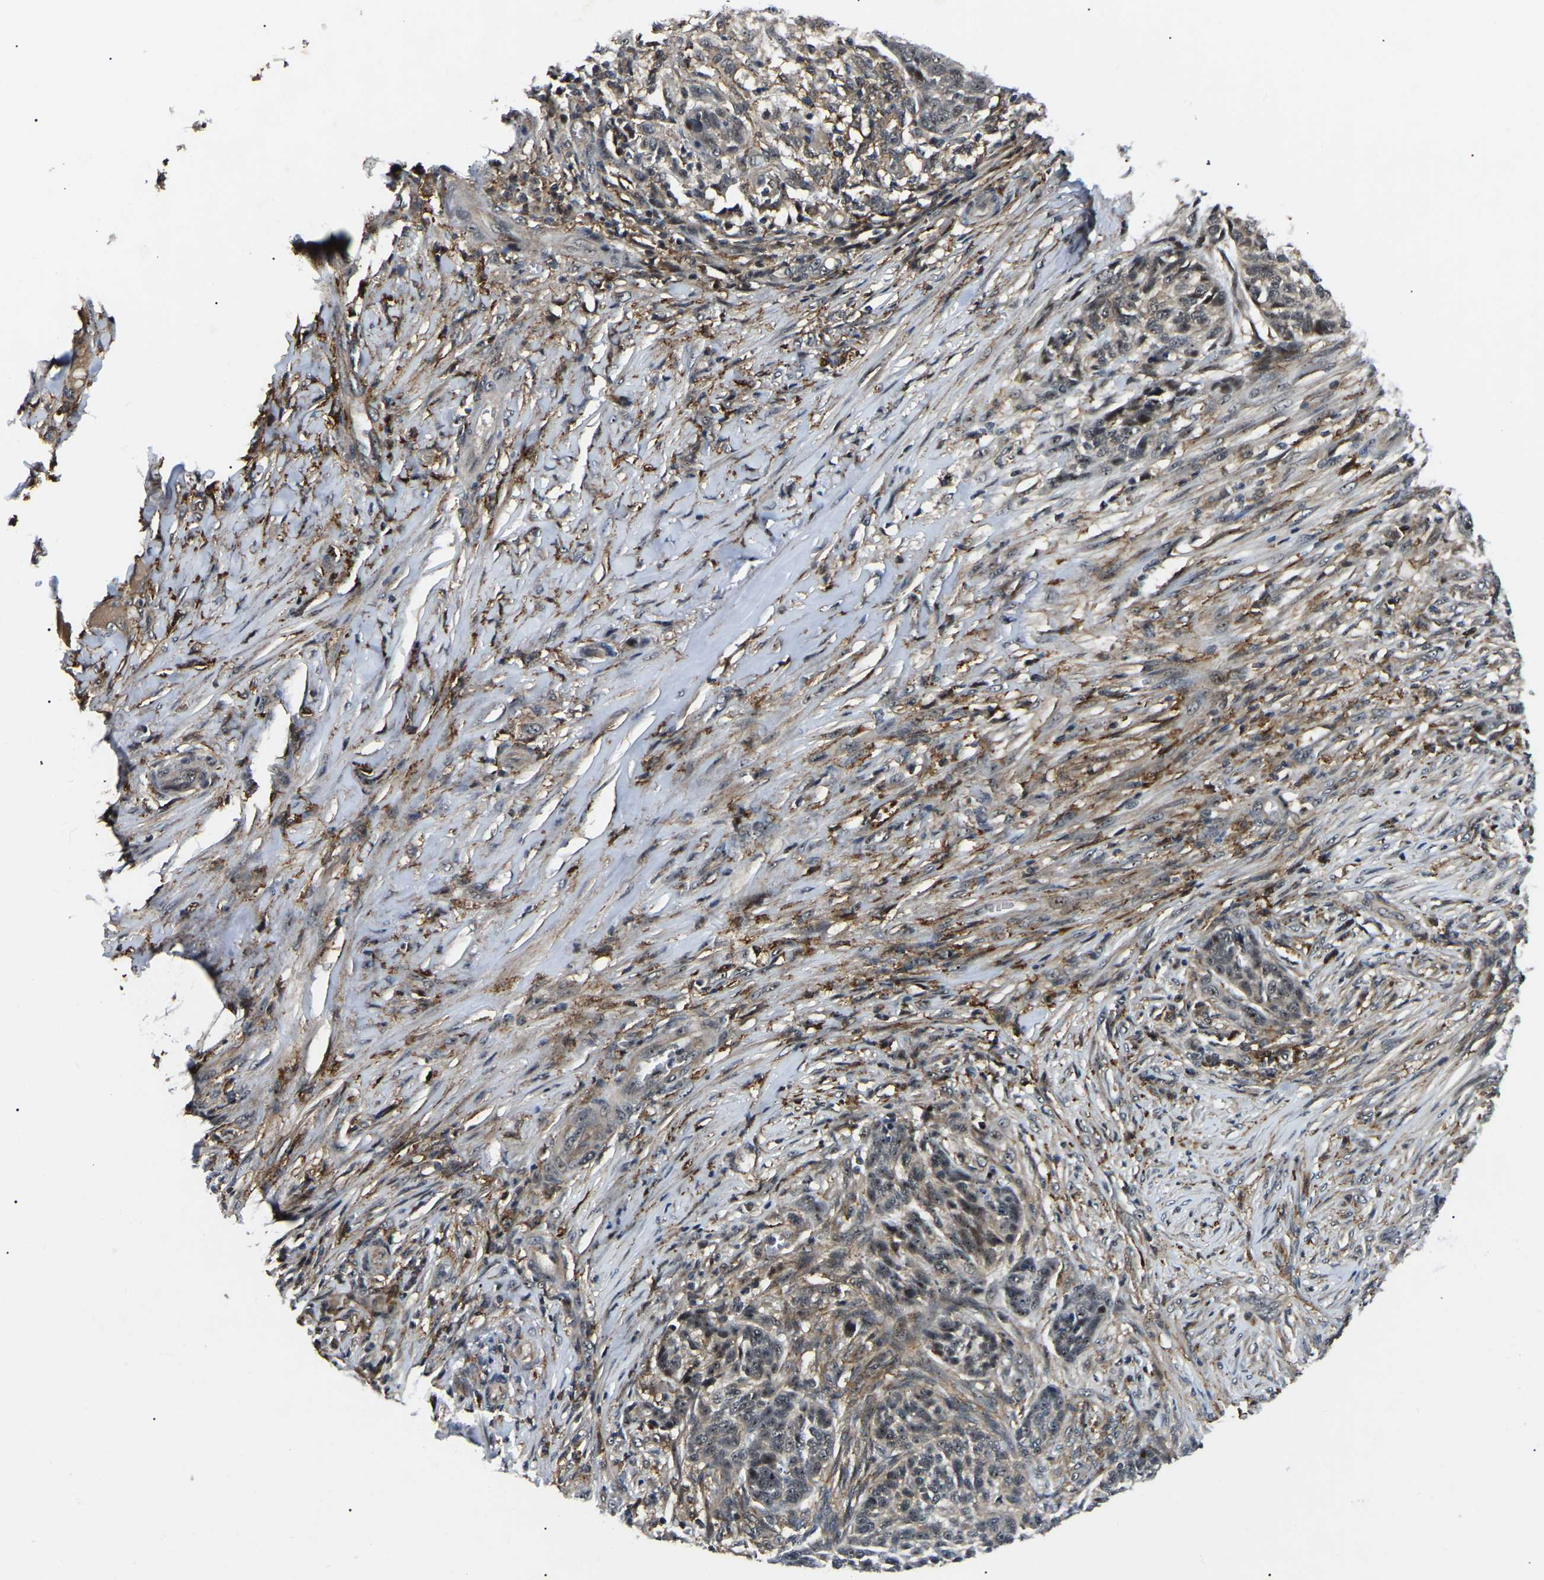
{"staining": {"intensity": "moderate", "quantity": ">75%", "location": "cytoplasmic/membranous,nuclear"}, "tissue": "skin cancer", "cell_type": "Tumor cells", "image_type": "cancer", "snomed": [{"axis": "morphology", "description": "Basal cell carcinoma"}, {"axis": "topography", "description": "Skin"}], "caption": "Basal cell carcinoma (skin) stained with immunohistochemistry reveals moderate cytoplasmic/membranous and nuclear expression in approximately >75% of tumor cells.", "gene": "RRP1B", "patient": {"sex": "male", "age": 85}}